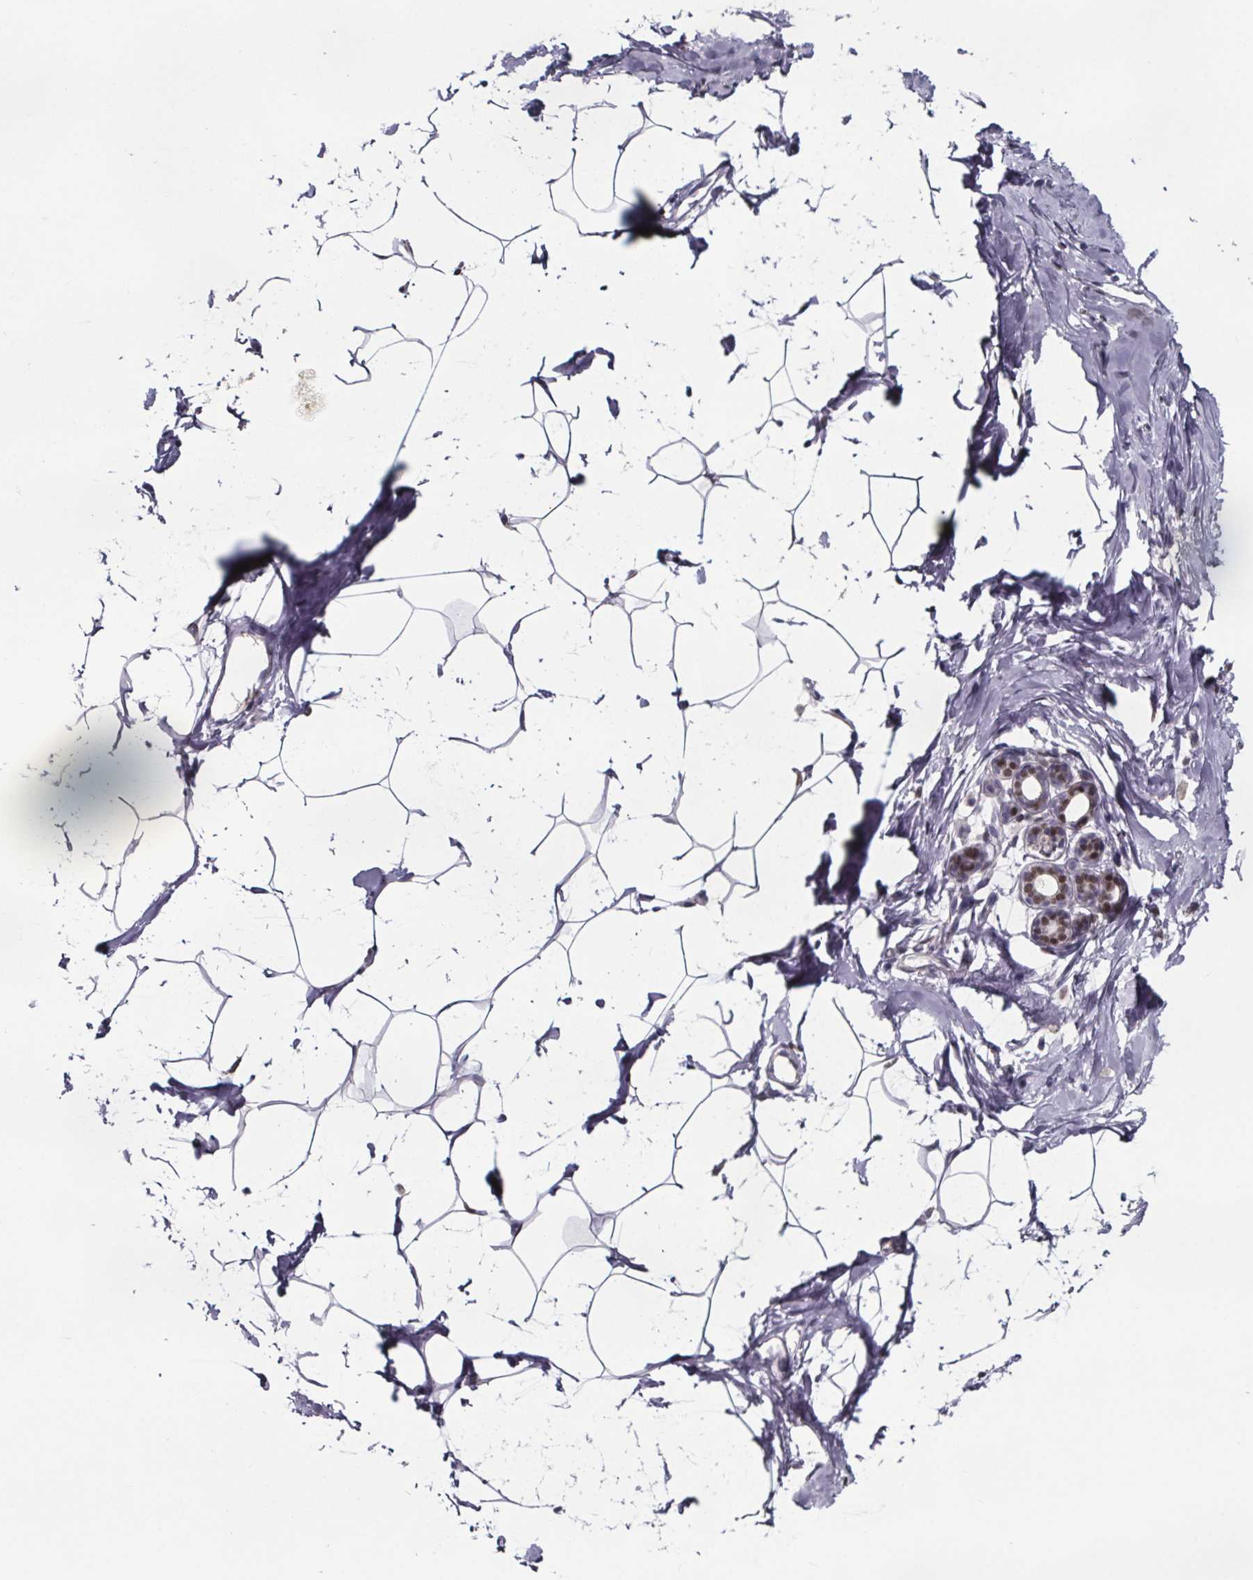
{"staining": {"intensity": "negative", "quantity": "none", "location": "none"}, "tissue": "breast", "cell_type": "Adipocytes", "image_type": "normal", "snomed": [{"axis": "morphology", "description": "Normal tissue, NOS"}, {"axis": "topography", "description": "Breast"}], "caption": "The image reveals no significant staining in adipocytes of breast.", "gene": "AR", "patient": {"sex": "female", "age": 32}}